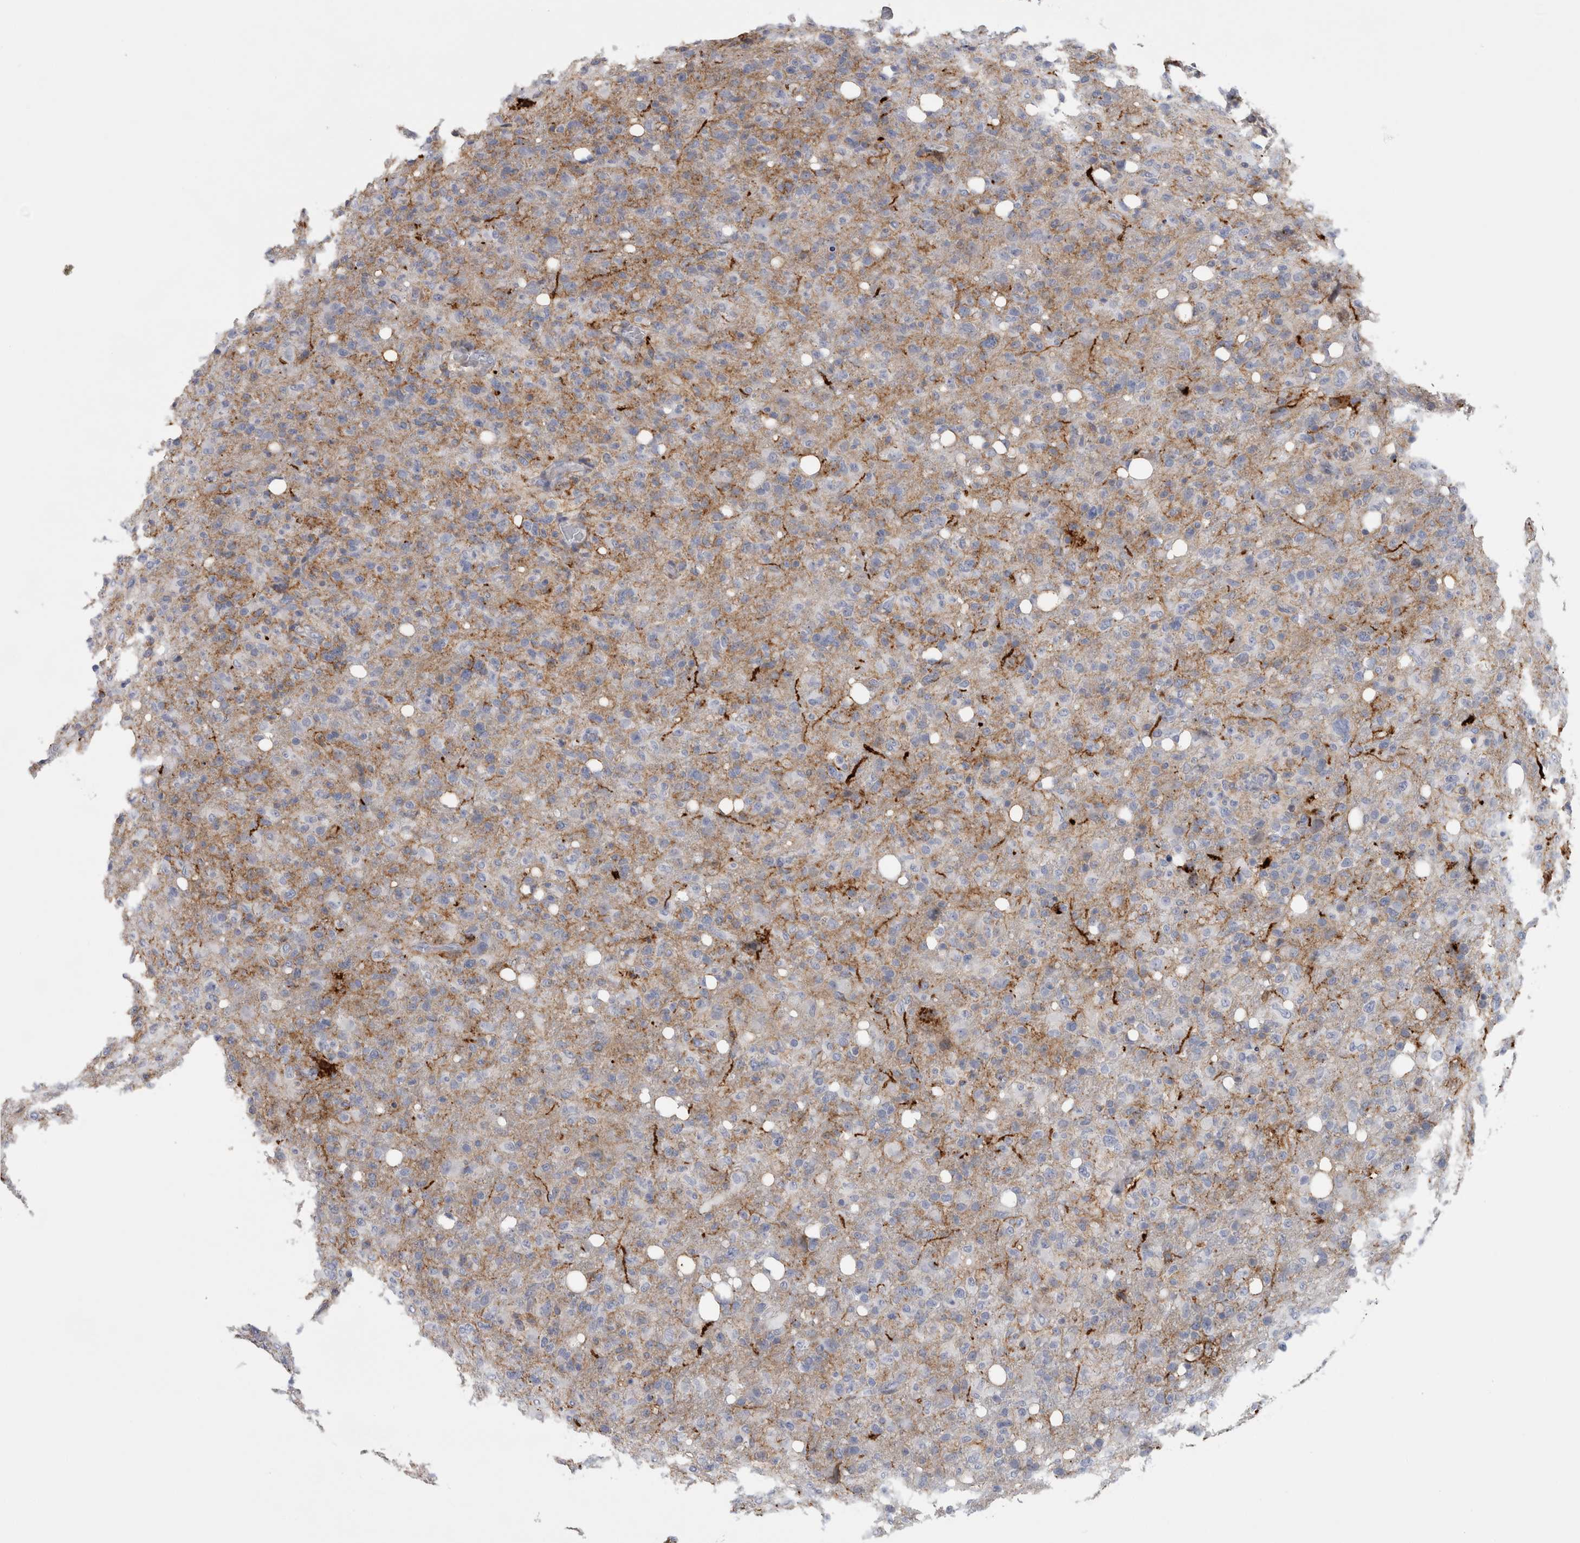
{"staining": {"intensity": "weak", "quantity": "<25%", "location": "cytoplasmic/membranous"}, "tissue": "glioma", "cell_type": "Tumor cells", "image_type": "cancer", "snomed": [{"axis": "morphology", "description": "Glioma, malignant, High grade"}, {"axis": "topography", "description": "Brain"}], "caption": "Tumor cells show no significant protein expression in glioma.", "gene": "DNAJC24", "patient": {"sex": "female", "age": 57}}